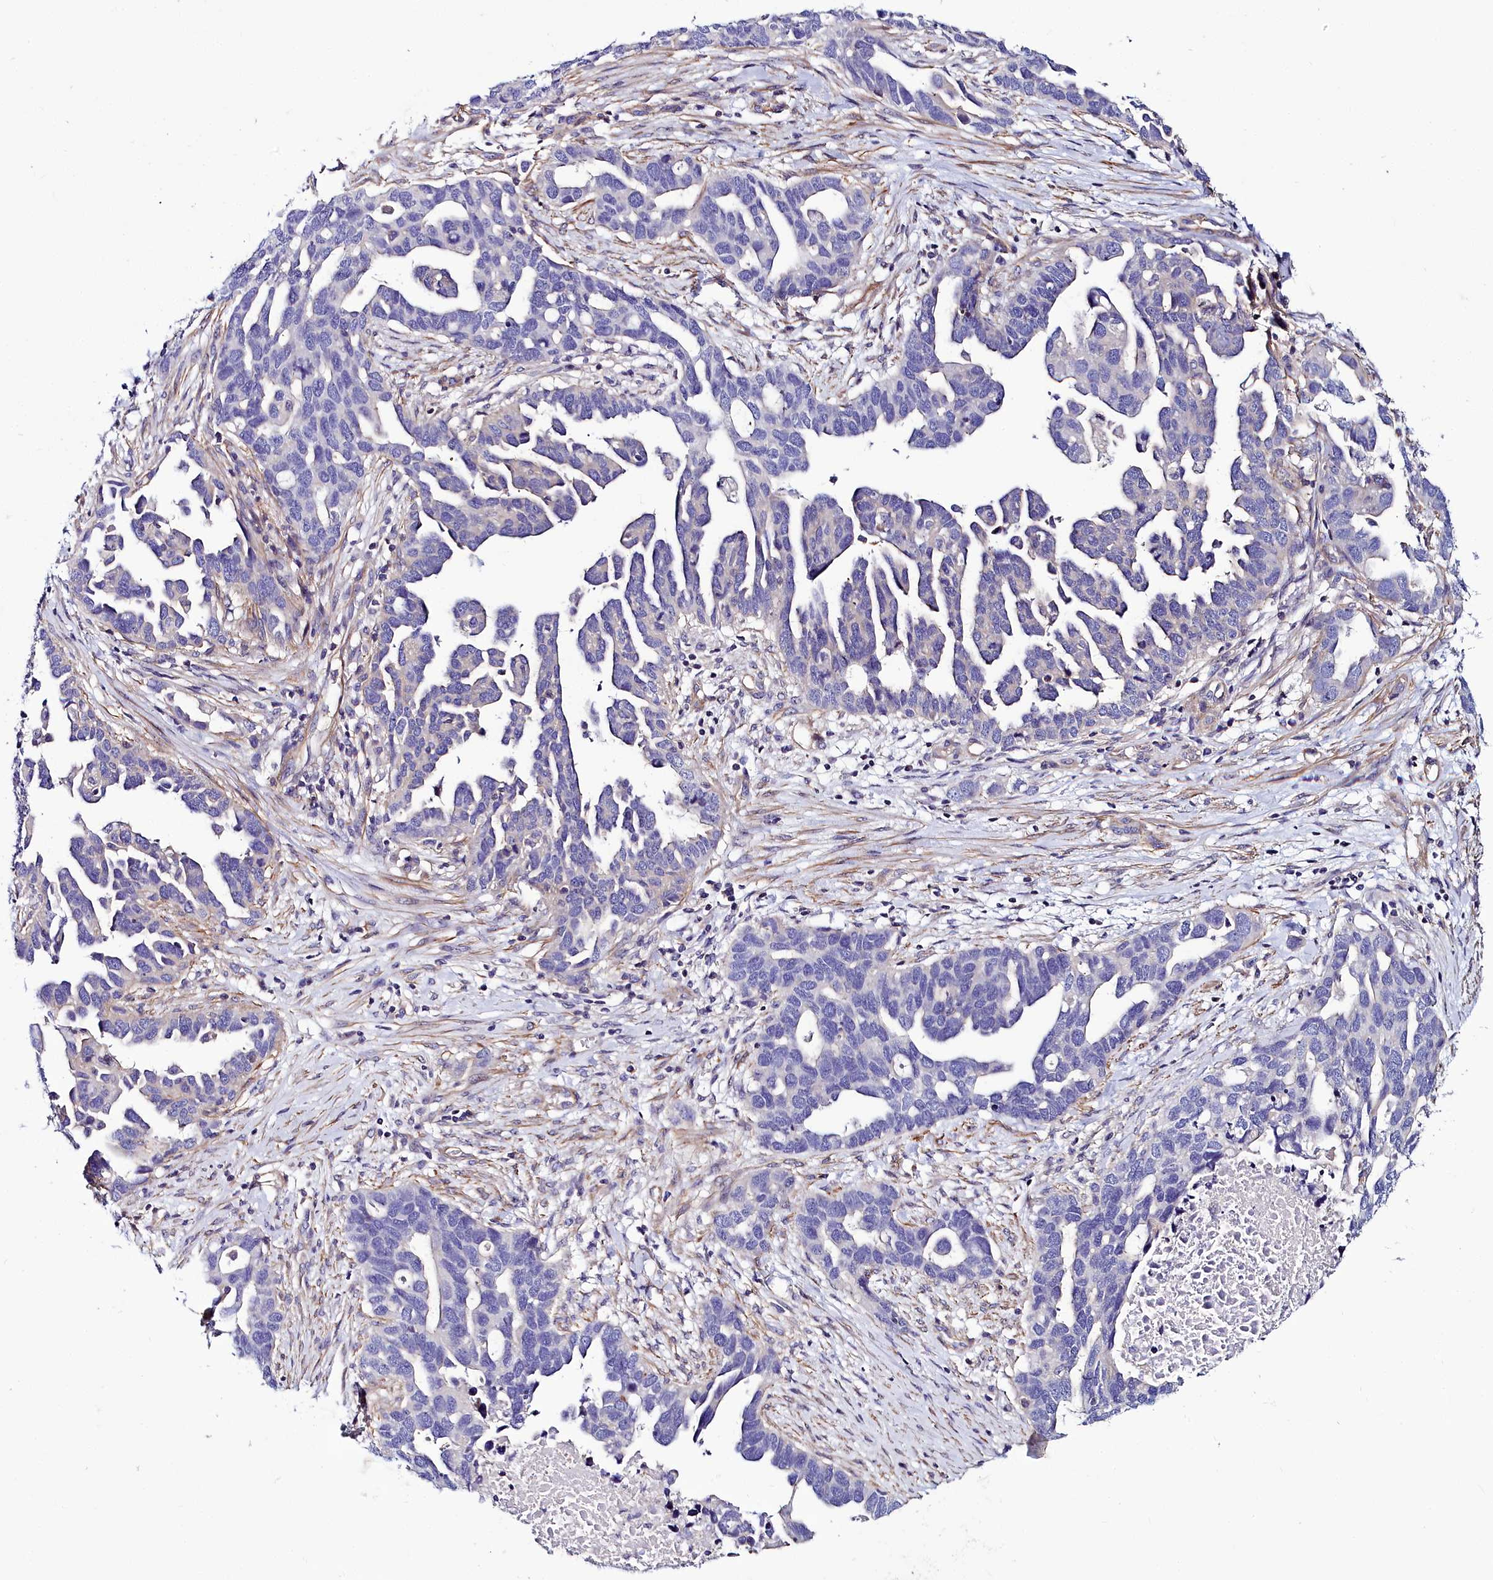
{"staining": {"intensity": "negative", "quantity": "none", "location": "none"}, "tissue": "ovarian cancer", "cell_type": "Tumor cells", "image_type": "cancer", "snomed": [{"axis": "morphology", "description": "Cystadenocarcinoma, serous, NOS"}, {"axis": "topography", "description": "Ovary"}], "caption": "This is an immunohistochemistry (IHC) image of human ovarian serous cystadenocarcinoma. There is no expression in tumor cells.", "gene": "FADS3", "patient": {"sex": "female", "age": 54}}